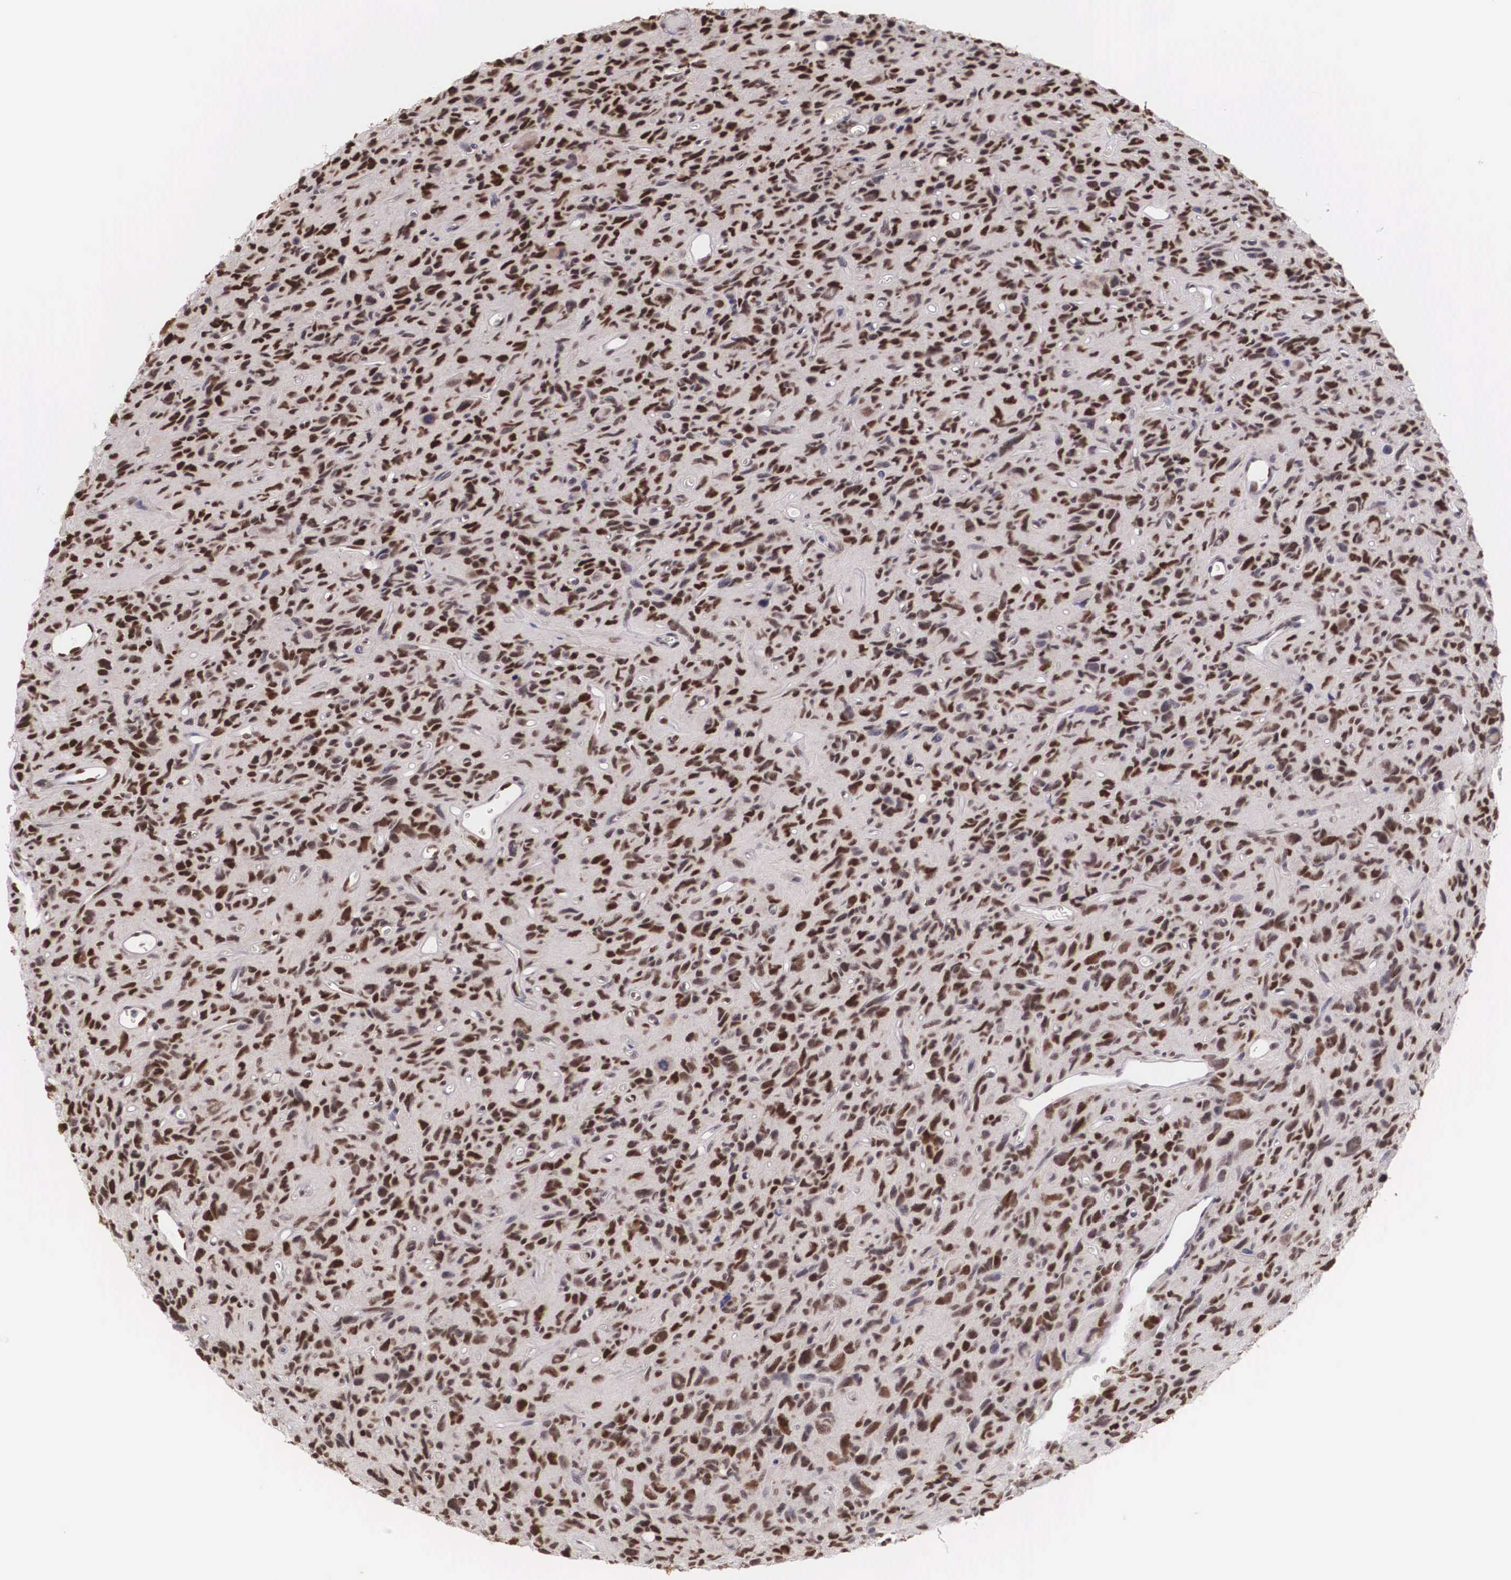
{"staining": {"intensity": "strong", "quantity": "25%-75%", "location": "nuclear"}, "tissue": "glioma", "cell_type": "Tumor cells", "image_type": "cancer", "snomed": [{"axis": "morphology", "description": "Glioma, malignant, High grade"}, {"axis": "topography", "description": "Brain"}], "caption": "Glioma stained with a brown dye displays strong nuclear positive positivity in approximately 25%-75% of tumor cells.", "gene": "HTATSF1", "patient": {"sex": "female", "age": 60}}